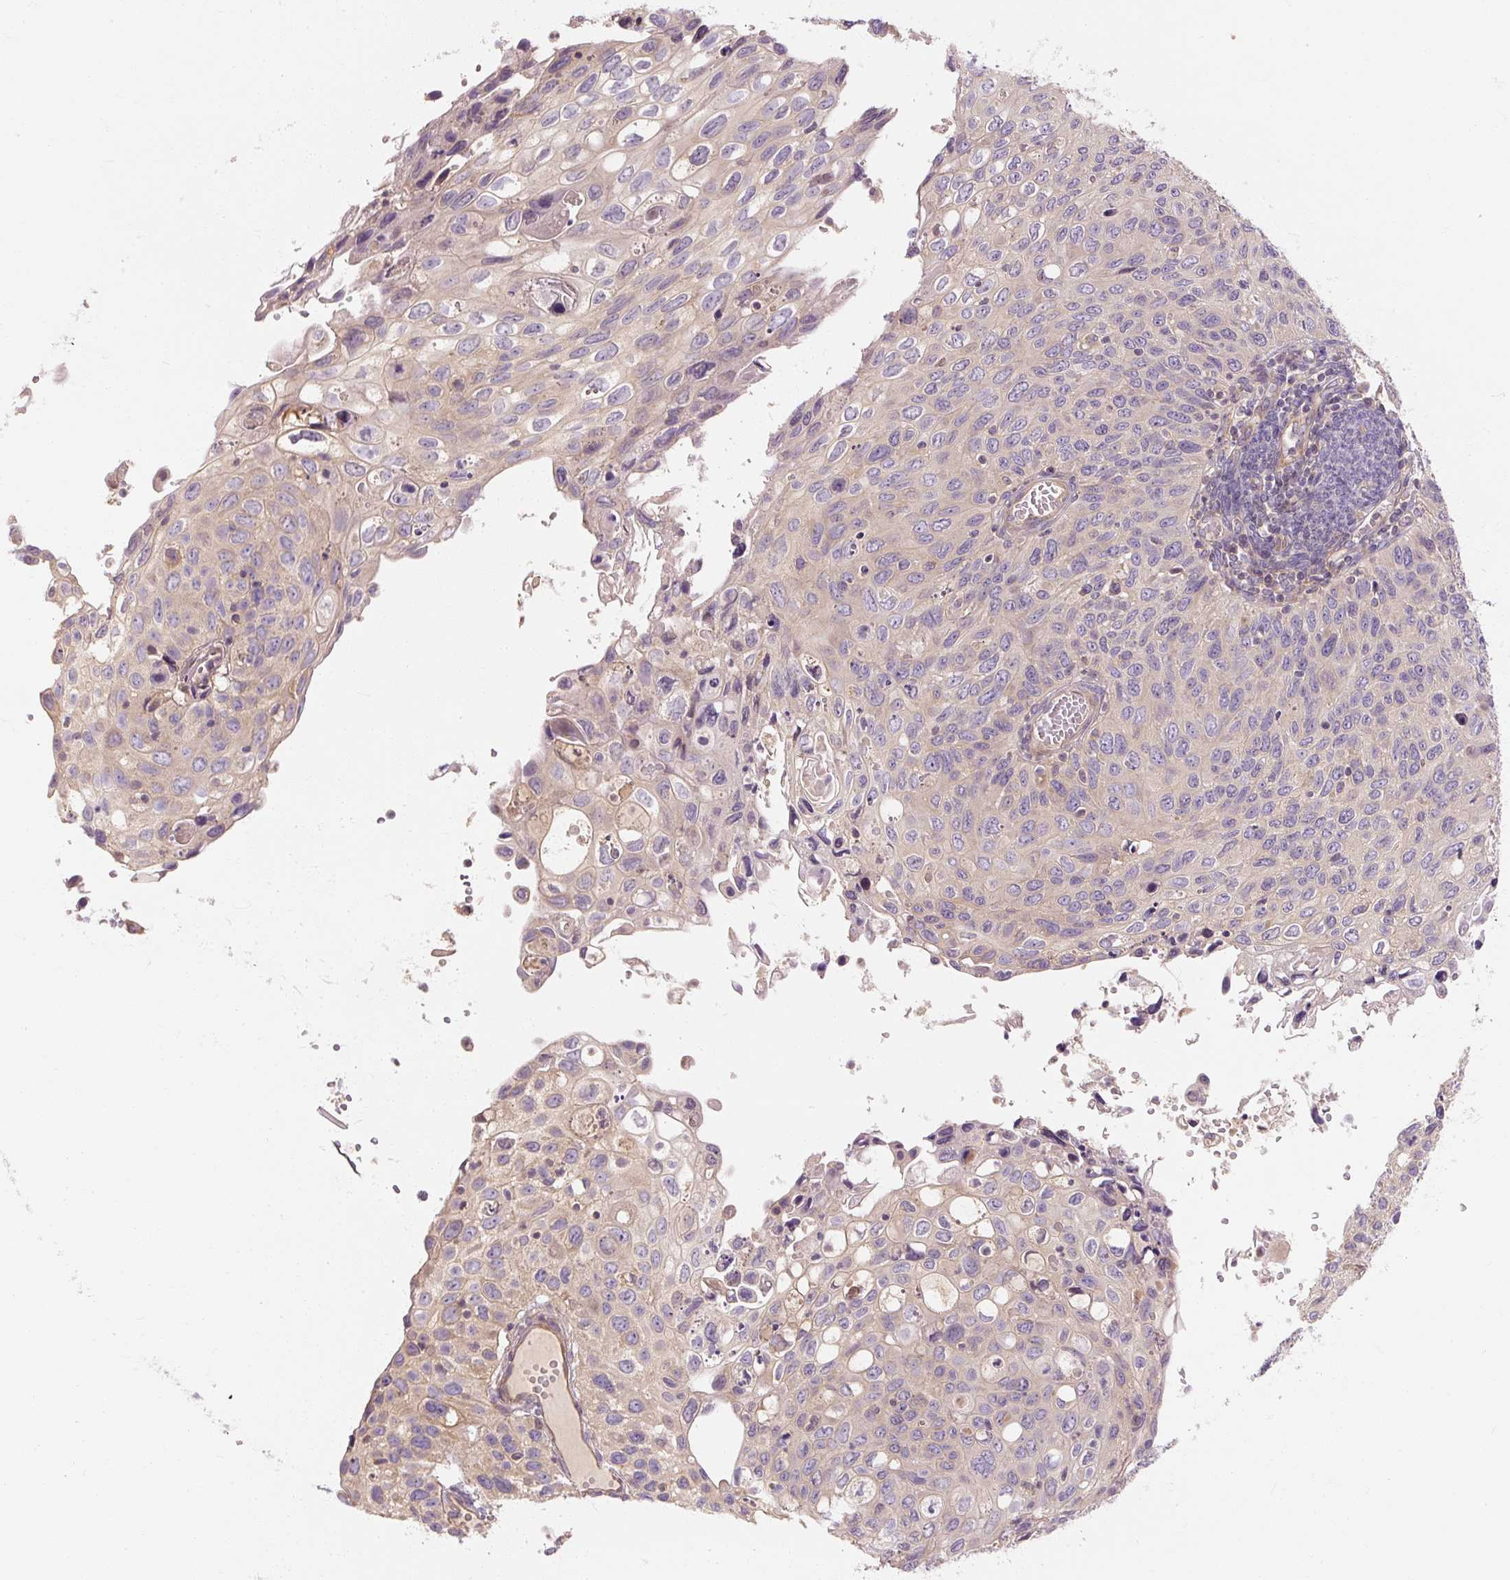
{"staining": {"intensity": "weak", "quantity": "<25%", "location": "cytoplasmic/membranous"}, "tissue": "cervical cancer", "cell_type": "Tumor cells", "image_type": "cancer", "snomed": [{"axis": "morphology", "description": "Squamous cell carcinoma, NOS"}, {"axis": "topography", "description": "Cervix"}], "caption": "The histopathology image reveals no significant positivity in tumor cells of squamous cell carcinoma (cervical).", "gene": "RB1CC1", "patient": {"sex": "female", "age": 70}}